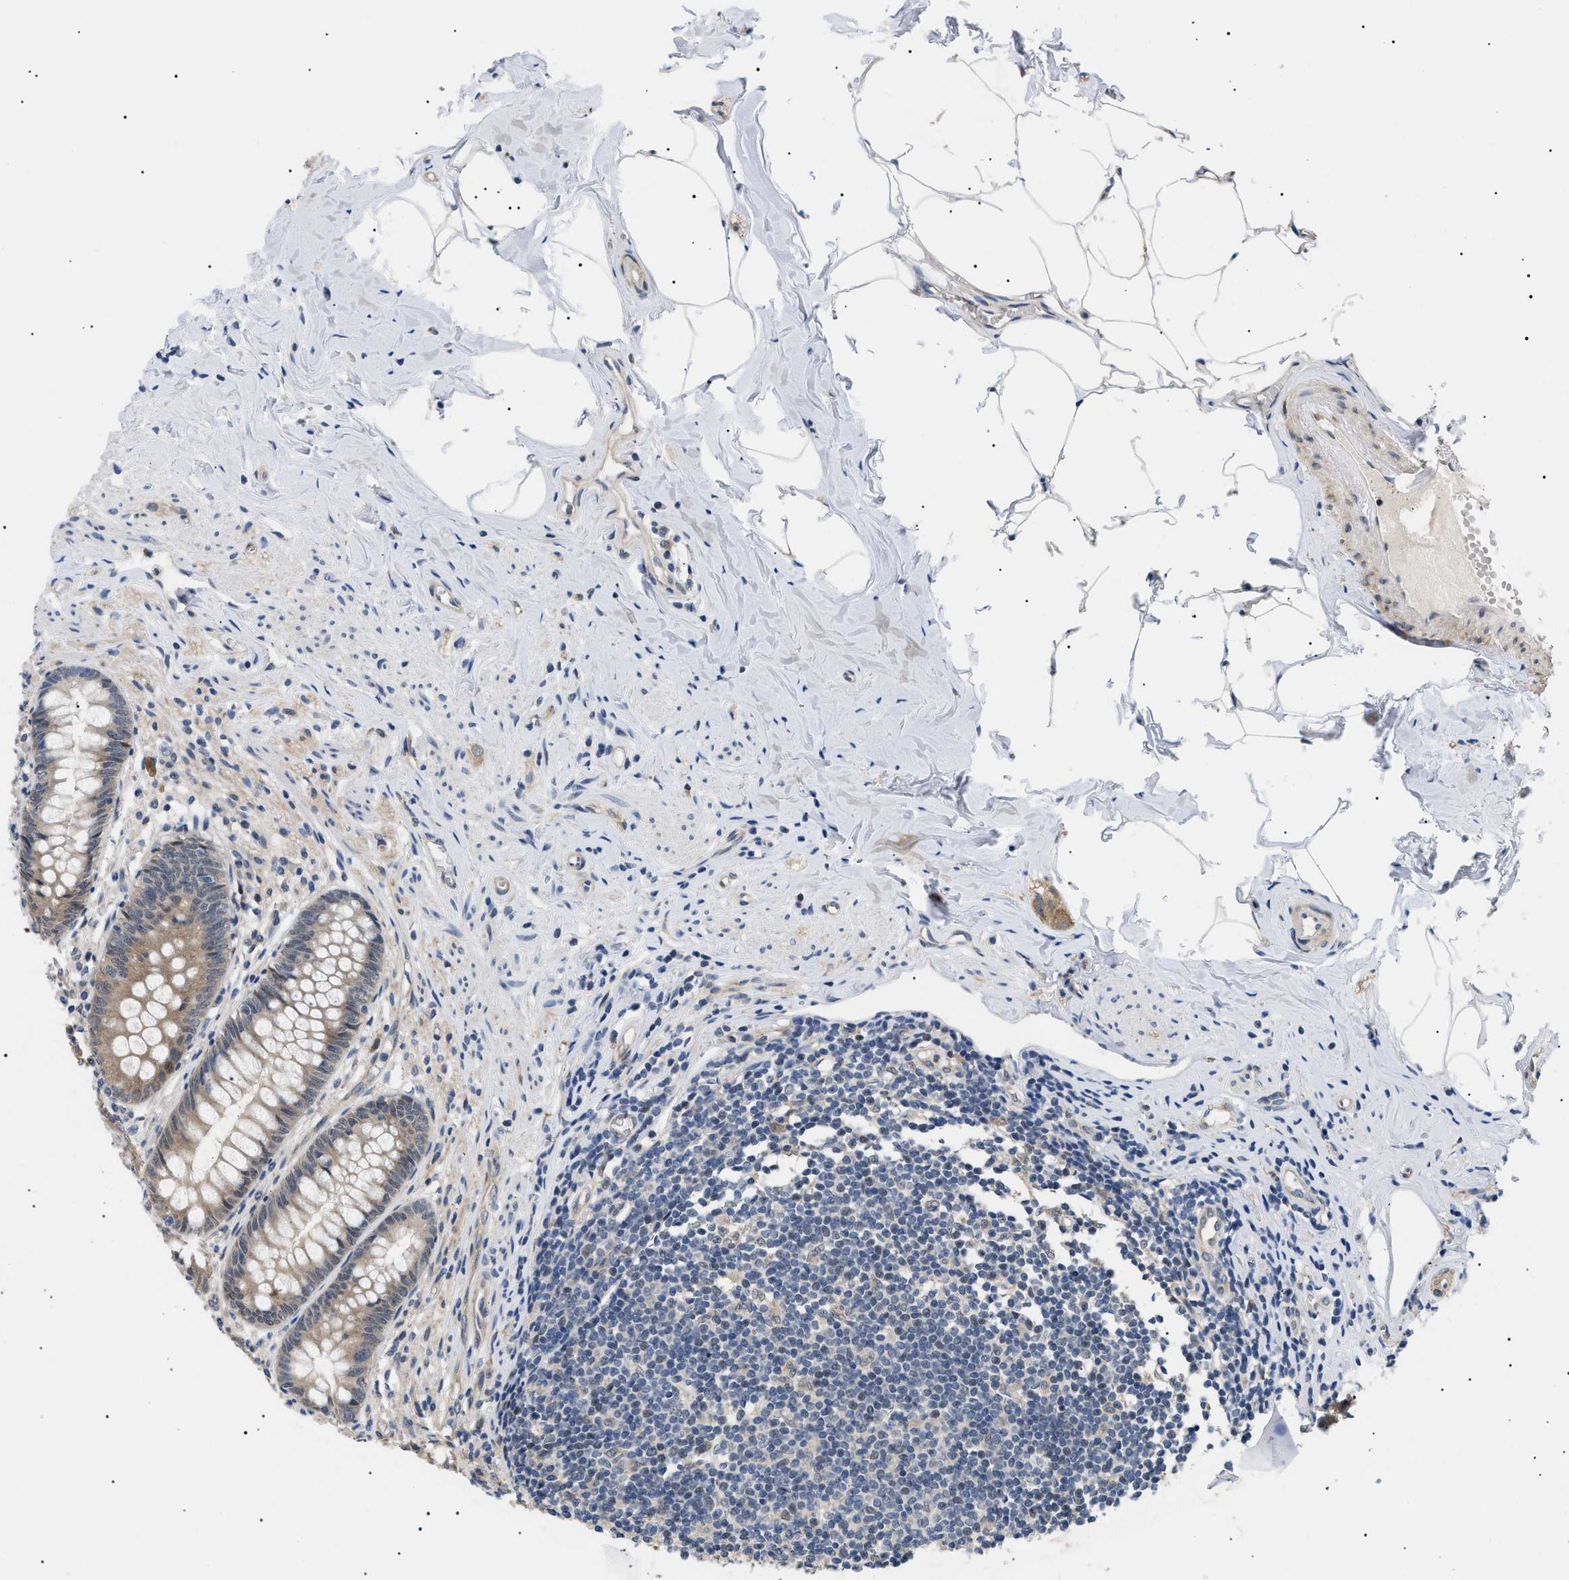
{"staining": {"intensity": "strong", "quantity": ">75%", "location": "cytoplasmic/membranous"}, "tissue": "appendix", "cell_type": "Glandular cells", "image_type": "normal", "snomed": [{"axis": "morphology", "description": "Normal tissue, NOS"}, {"axis": "topography", "description": "Appendix"}], "caption": "Strong cytoplasmic/membranous staining is appreciated in approximately >75% of glandular cells in unremarkable appendix. (brown staining indicates protein expression, while blue staining denotes nuclei).", "gene": "GARRE1", "patient": {"sex": "male", "age": 56}}